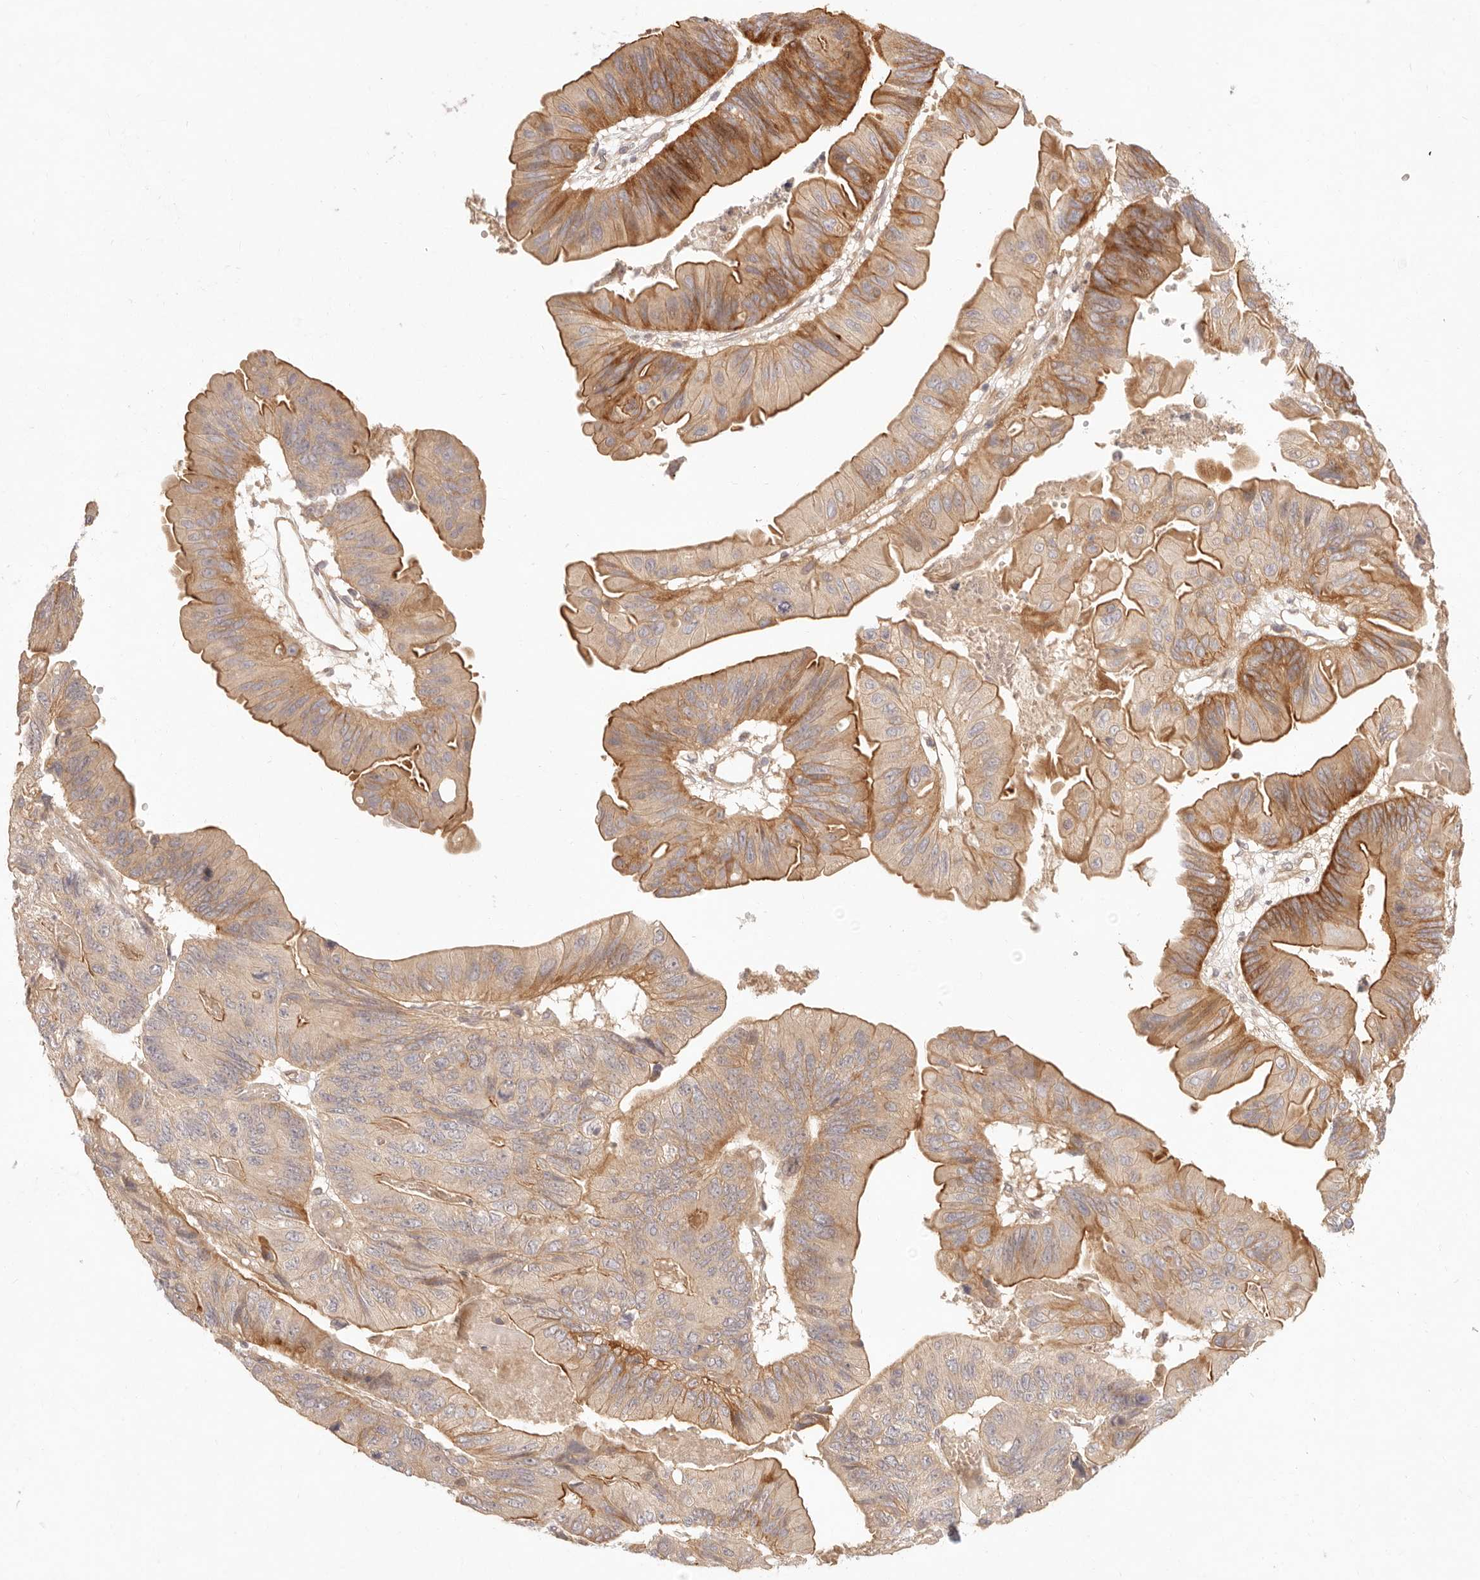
{"staining": {"intensity": "moderate", "quantity": ">75%", "location": "cytoplasmic/membranous"}, "tissue": "ovarian cancer", "cell_type": "Tumor cells", "image_type": "cancer", "snomed": [{"axis": "morphology", "description": "Cystadenocarcinoma, mucinous, NOS"}, {"axis": "topography", "description": "Ovary"}], "caption": "Tumor cells show moderate cytoplasmic/membranous positivity in about >75% of cells in mucinous cystadenocarcinoma (ovarian).", "gene": "PPP1R3B", "patient": {"sex": "female", "age": 61}}